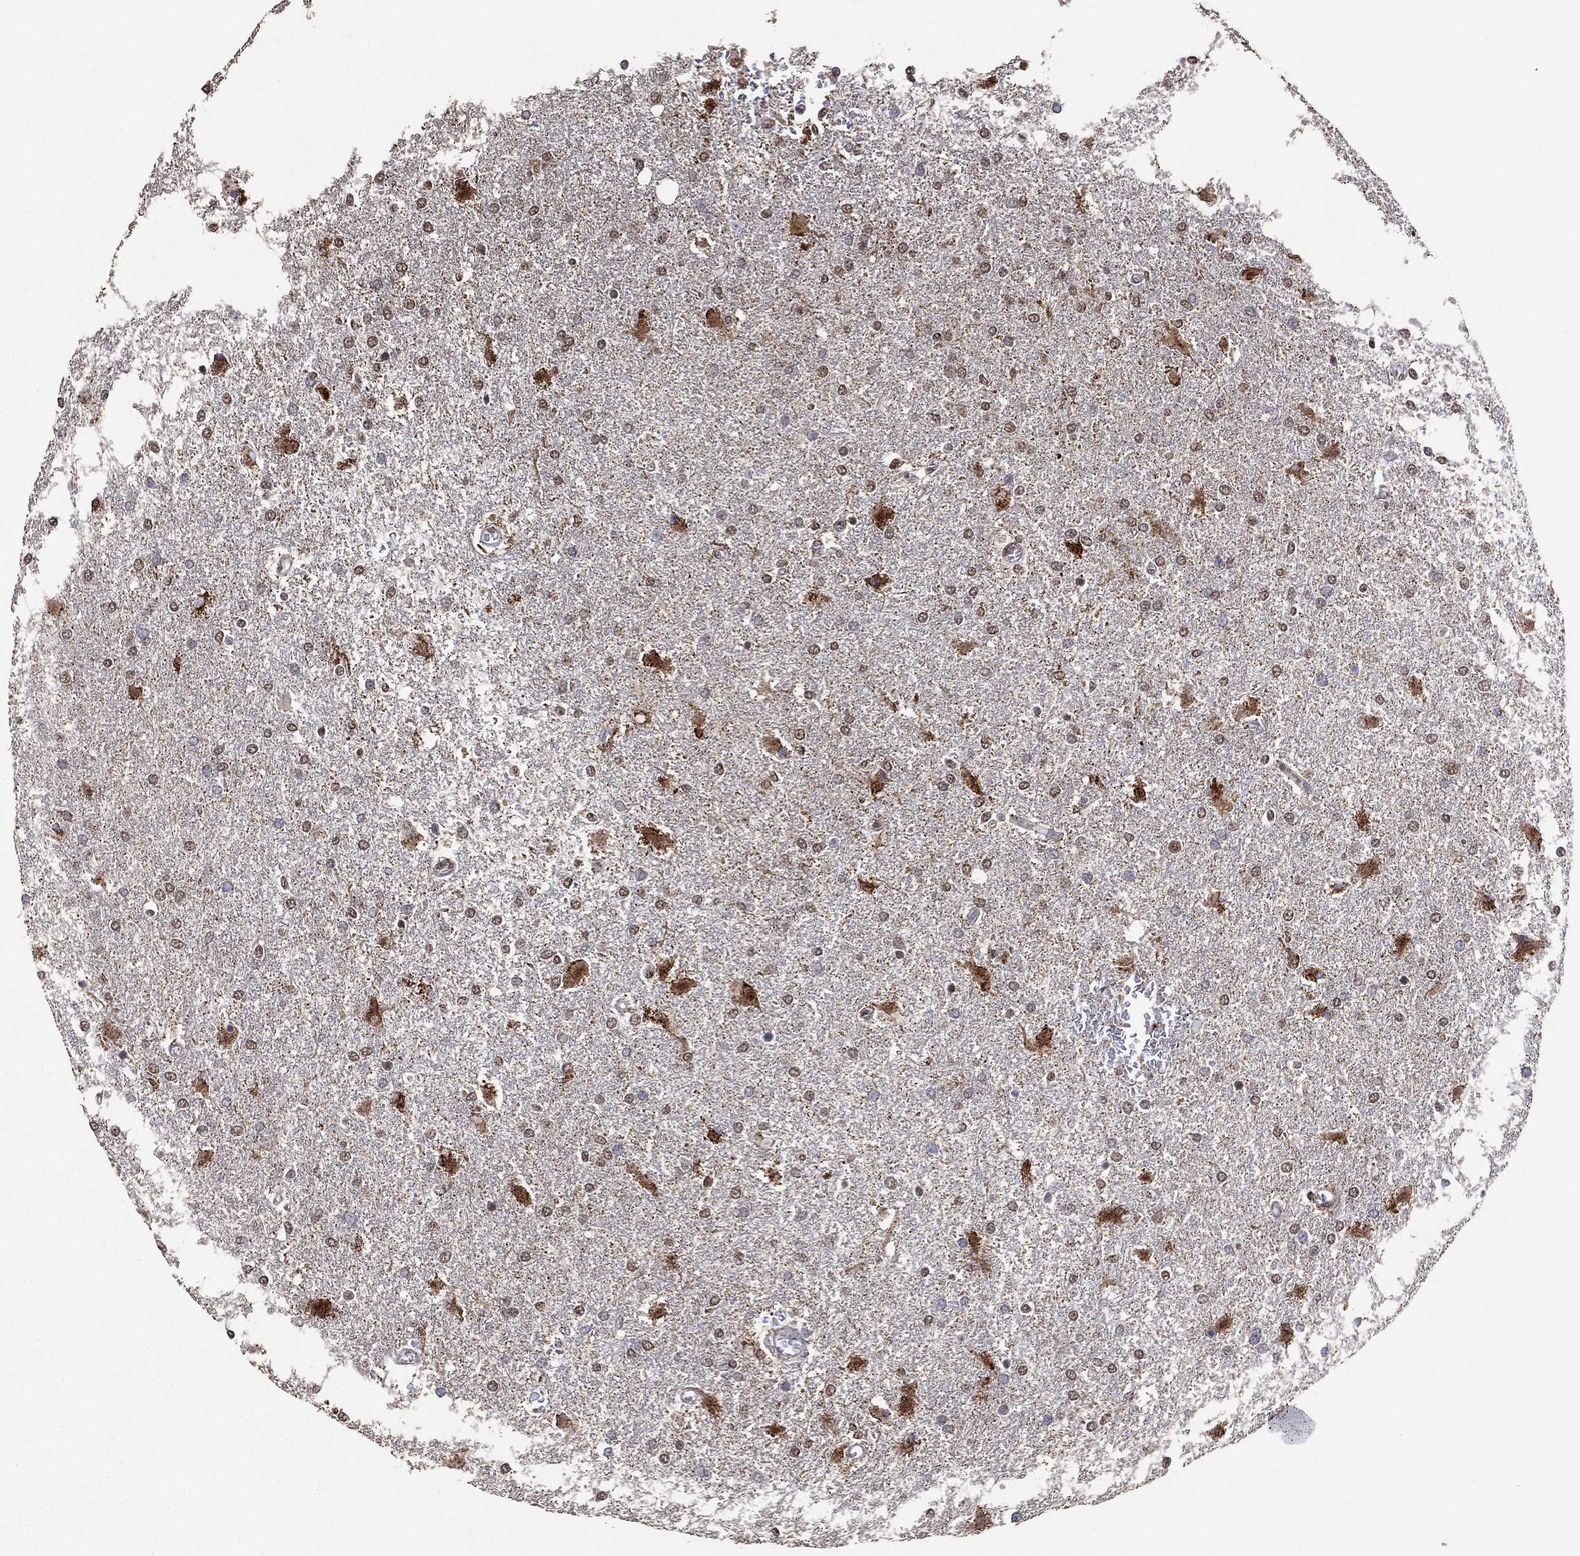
{"staining": {"intensity": "weak", "quantity": "25%-75%", "location": "nuclear"}, "tissue": "glioma", "cell_type": "Tumor cells", "image_type": "cancer", "snomed": [{"axis": "morphology", "description": "Glioma, malignant, High grade"}, {"axis": "topography", "description": "Cerebral cortex"}], "caption": "A photomicrograph showing weak nuclear staining in about 25%-75% of tumor cells in glioma, as visualized by brown immunohistochemical staining.", "gene": "ALDH7A1", "patient": {"sex": "male", "age": 79}}